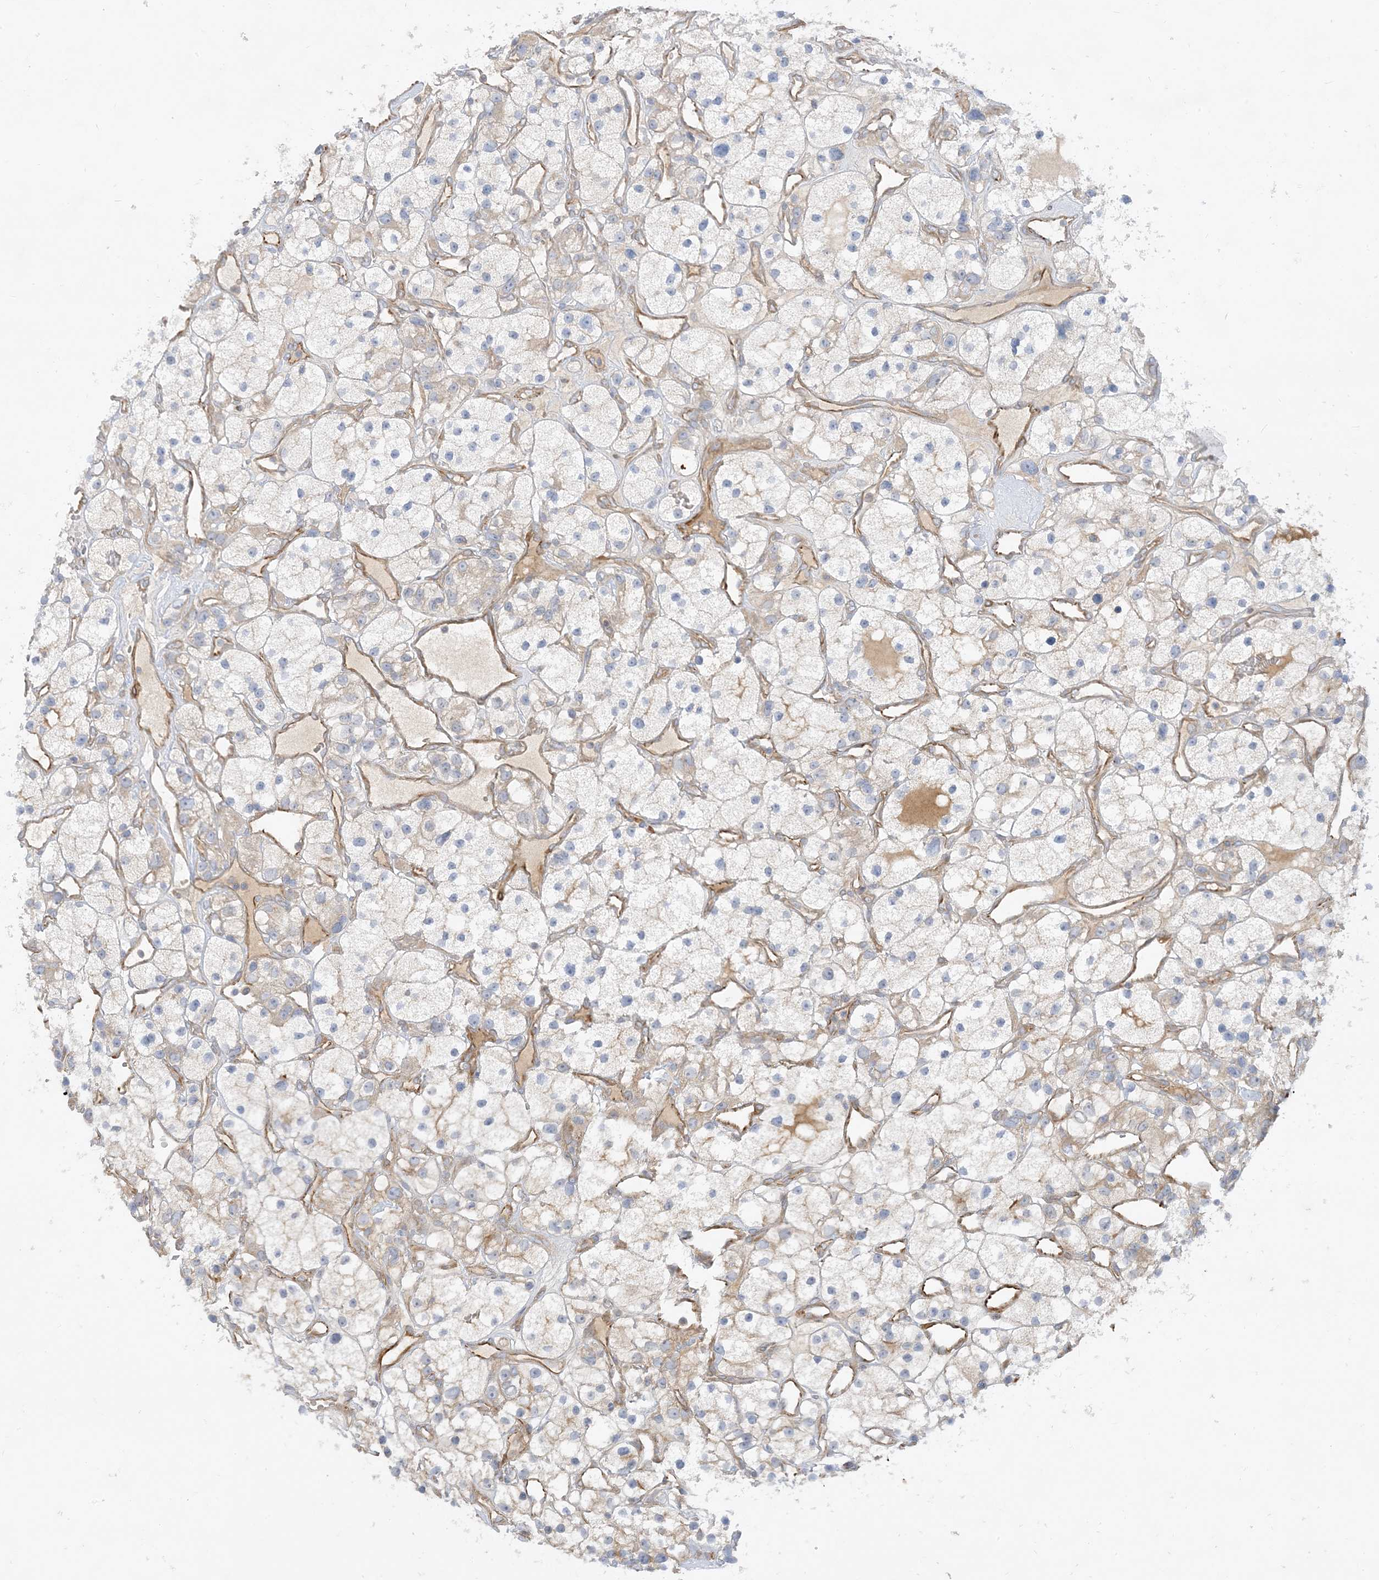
{"staining": {"intensity": "negative", "quantity": "none", "location": "none"}, "tissue": "renal cancer", "cell_type": "Tumor cells", "image_type": "cancer", "snomed": [{"axis": "morphology", "description": "Adenocarcinoma, NOS"}, {"axis": "topography", "description": "Kidney"}], "caption": "High magnification brightfield microscopy of renal adenocarcinoma stained with DAB (brown) and counterstained with hematoxylin (blue): tumor cells show no significant staining. Nuclei are stained in blue.", "gene": "THADA", "patient": {"sex": "female", "age": 57}}